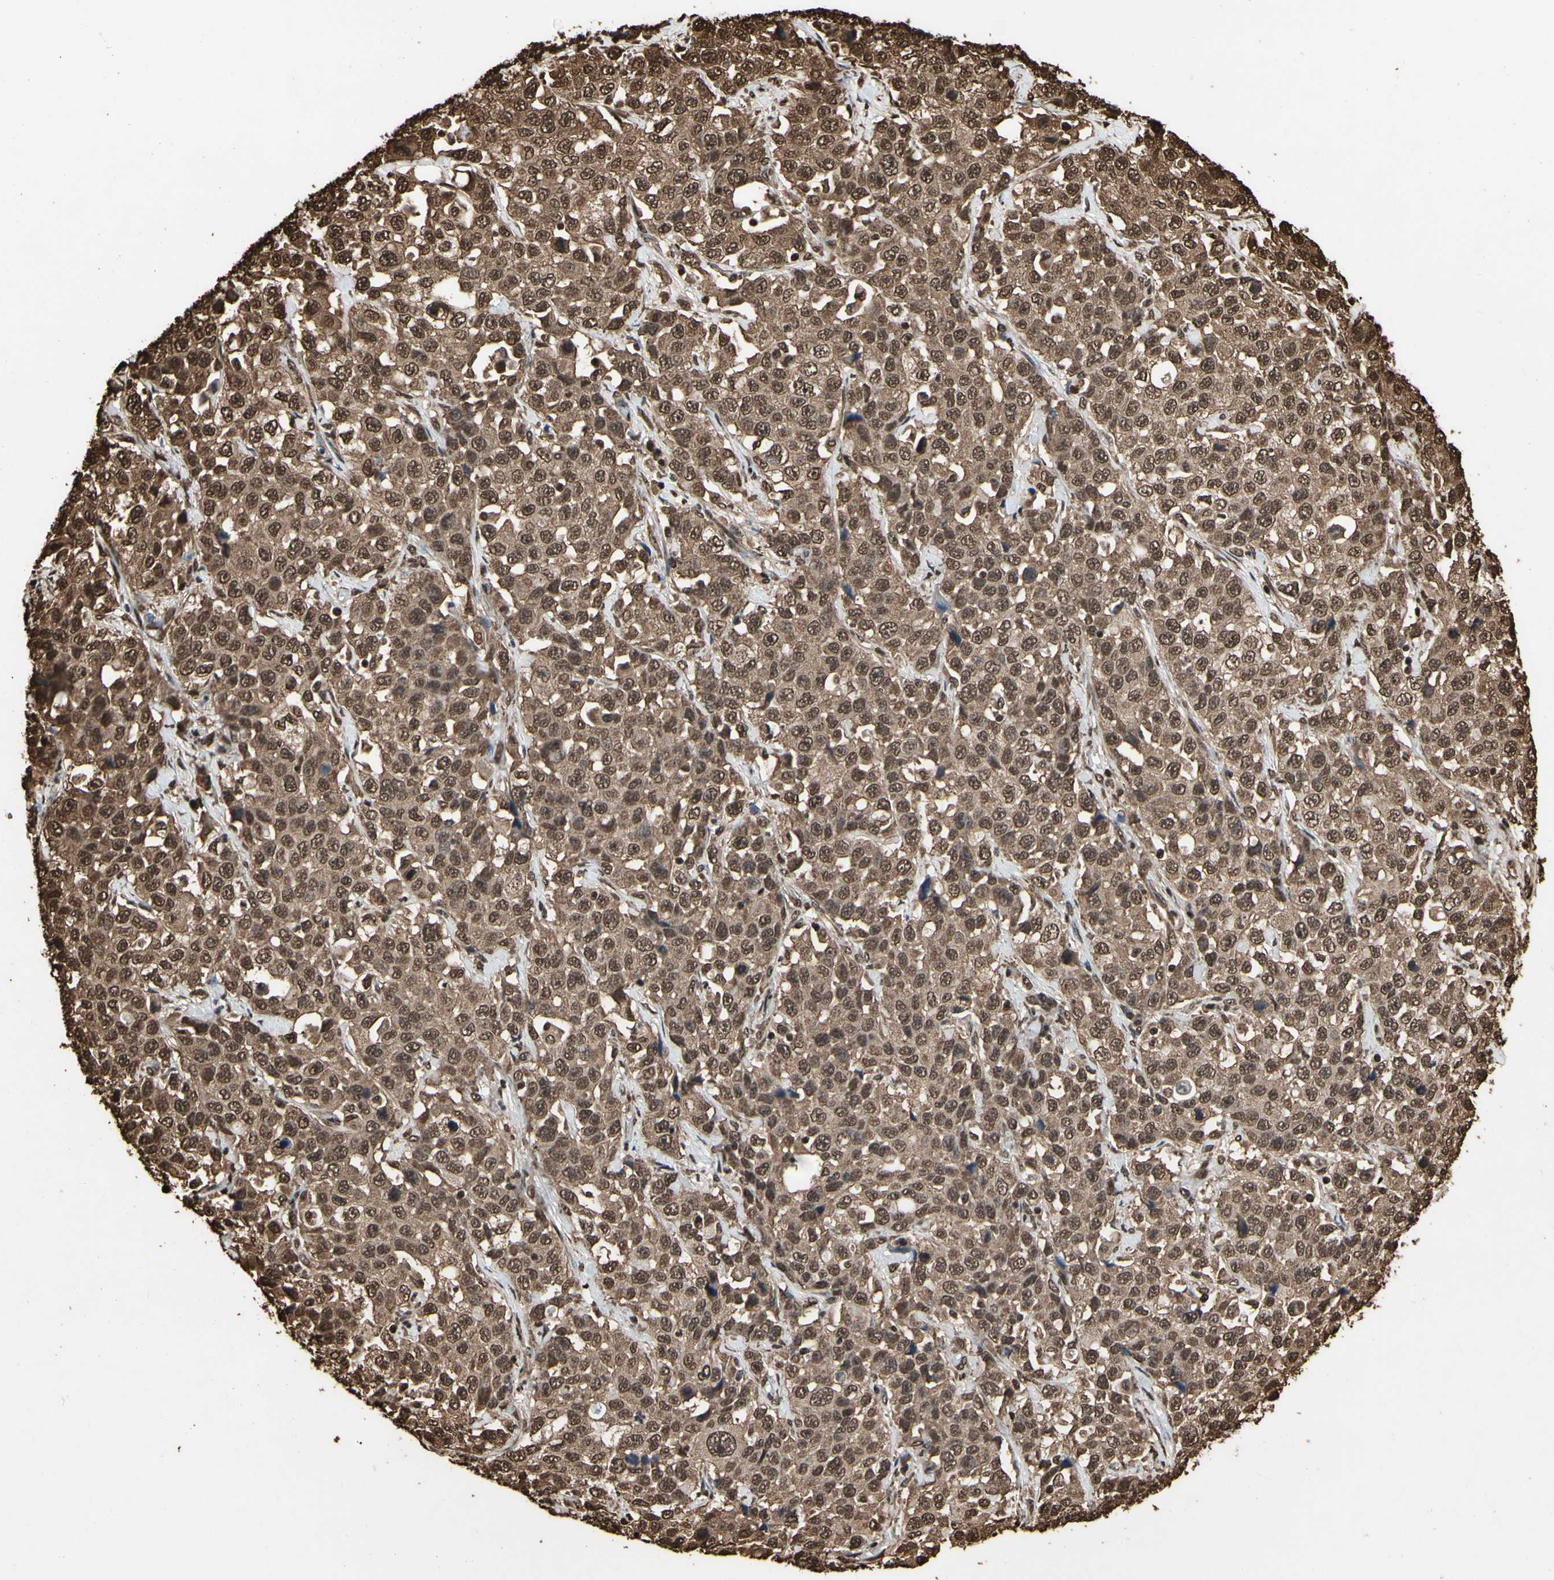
{"staining": {"intensity": "strong", "quantity": ">75%", "location": "cytoplasmic/membranous,nuclear"}, "tissue": "stomach cancer", "cell_type": "Tumor cells", "image_type": "cancer", "snomed": [{"axis": "morphology", "description": "Normal tissue, NOS"}, {"axis": "morphology", "description": "Adenocarcinoma, NOS"}, {"axis": "topography", "description": "Stomach"}], "caption": "Immunohistochemistry (DAB (3,3'-diaminobenzidine)) staining of stomach cancer shows strong cytoplasmic/membranous and nuclear protein expression in about >75% of tumor cells. (DAB IHC, brown staining for protein, blue staining for nuclei).", "gene": "HNRNPK", "patient": {"sex": "male", "age": 48}}